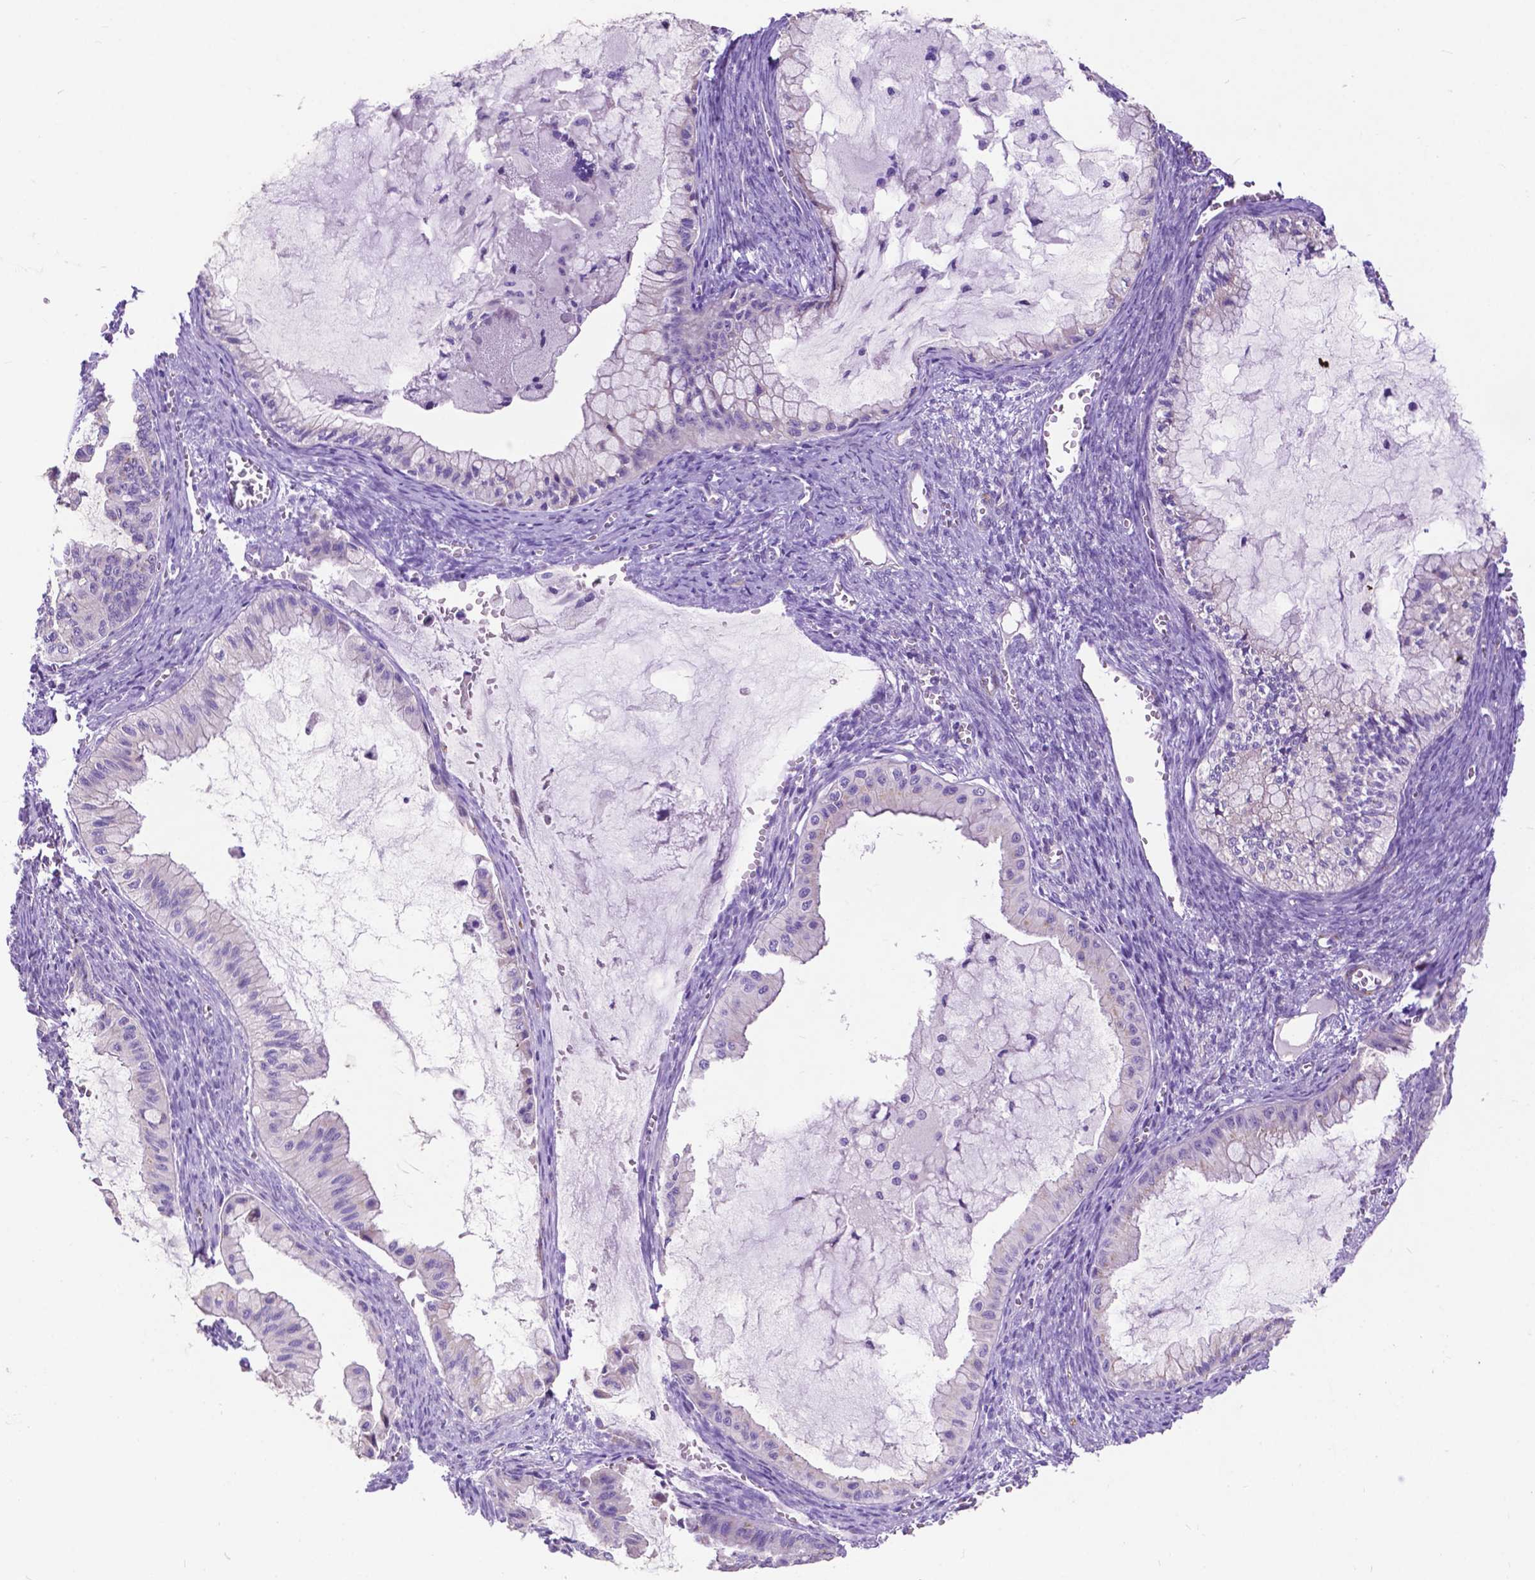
{"staining": {"intensity": "negative", "quantity": "none", "location": "none"}, "tissue": "ovarian cancer", "cell_type": "Tumor cells", "image_type": "cancer", "snomed": [{"axis": "morphology", "description": "Cystadenocarcinoma, mucinous, NOS"}, {"axis": "topography", "description": "Ovary"}], "caption": "IHC of mucinous cystadenocarcinoma (ovarian) demonstrates no staining in tumor cells.", "gene": "PCDHA12", "patient": {"sex": "female", "age": 72}}